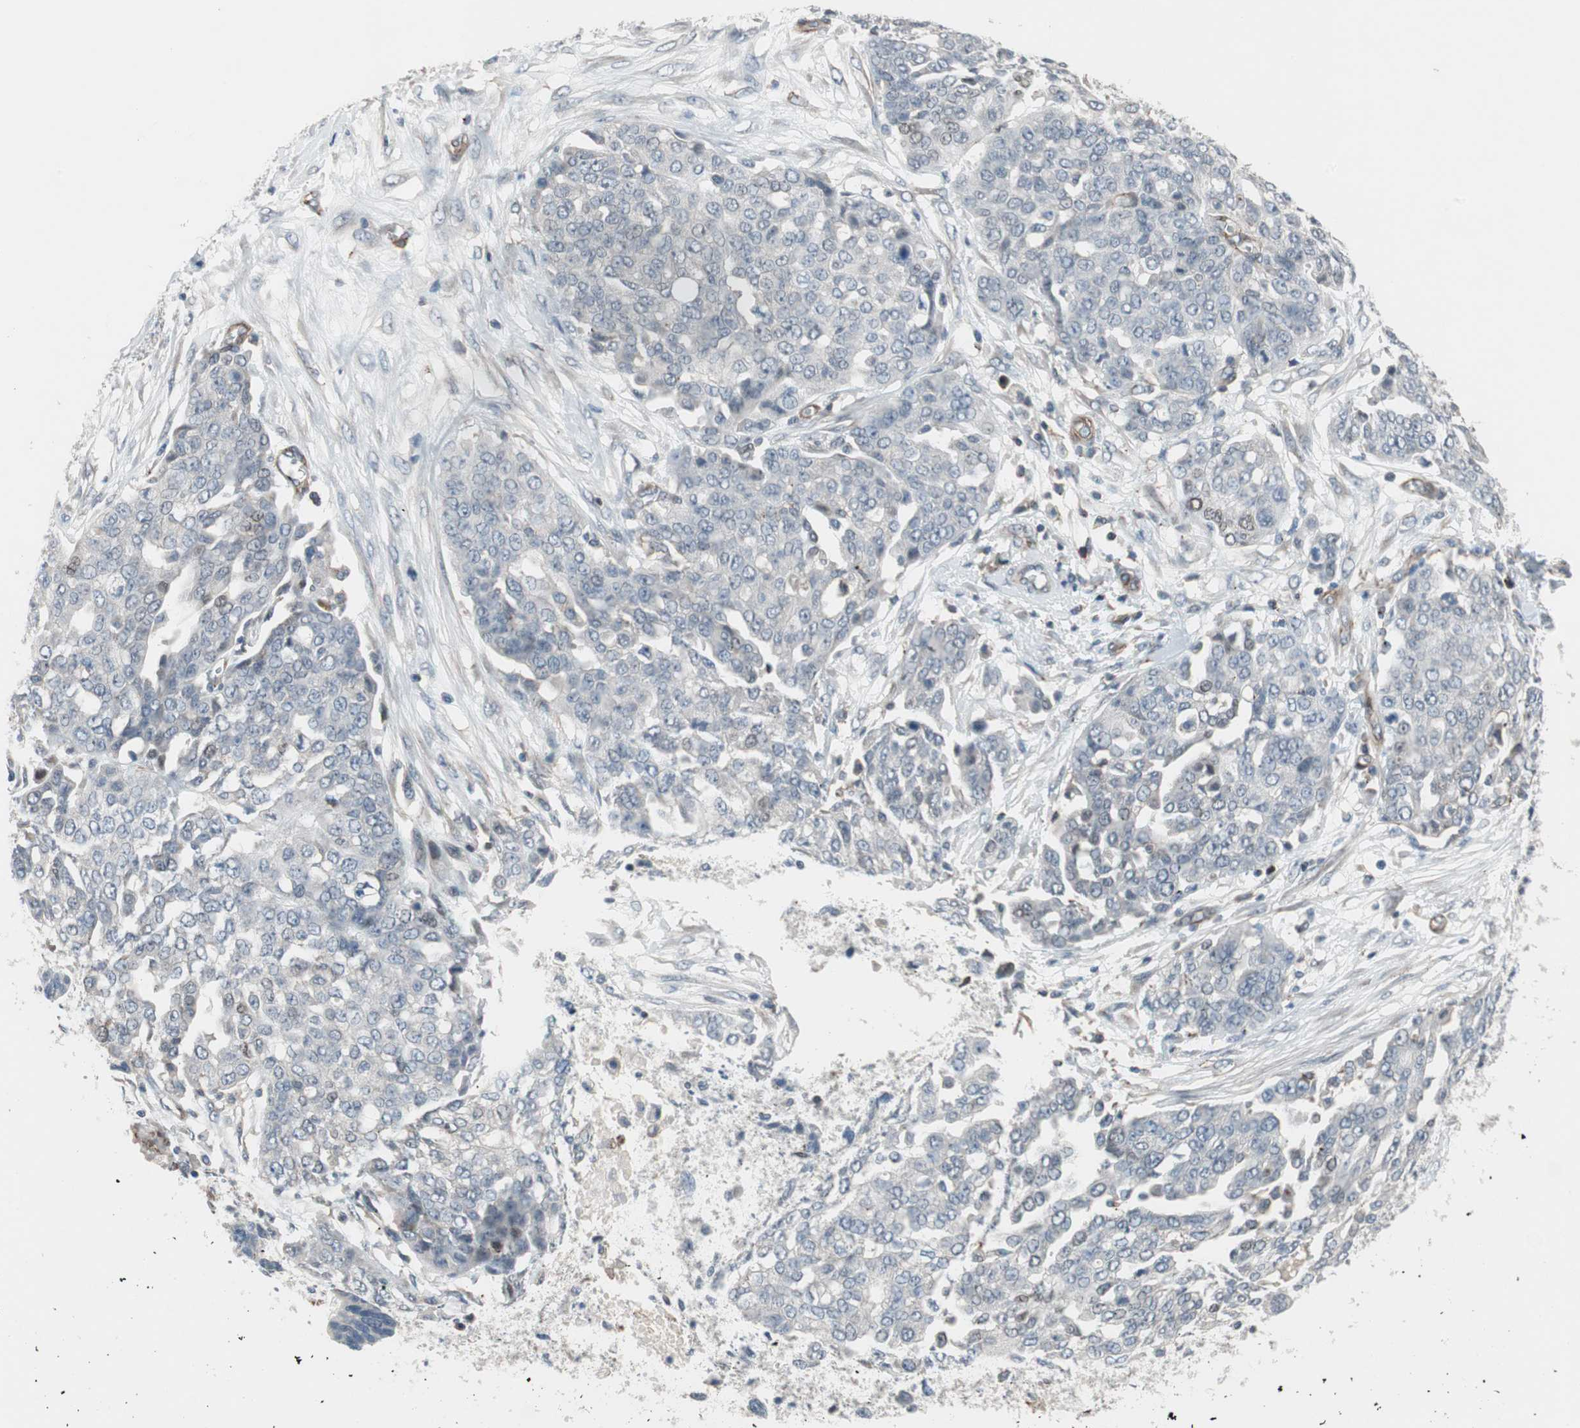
{"staining": {"intensity": "negative", "quantity": "none", "location": "none"}, "tissue": "ovarian cancer", "cell_type": "Tumor cells", "image_type": "cancer", "snomed": [{"axis": "morphology", "description": "Cystadenocarcinoma, serous, NOS"}, {"axis": "topography", "description": "Soft tissue"}, {"axis": "topography", "description": "Ovary"}], "caption": "Immunohistochemical staining of ovarian serous cystadenocarcinoma shows no significant staining in tumor cells.", "gene": "GRHL1", "patient": {"sex": "female", "age": 57}}